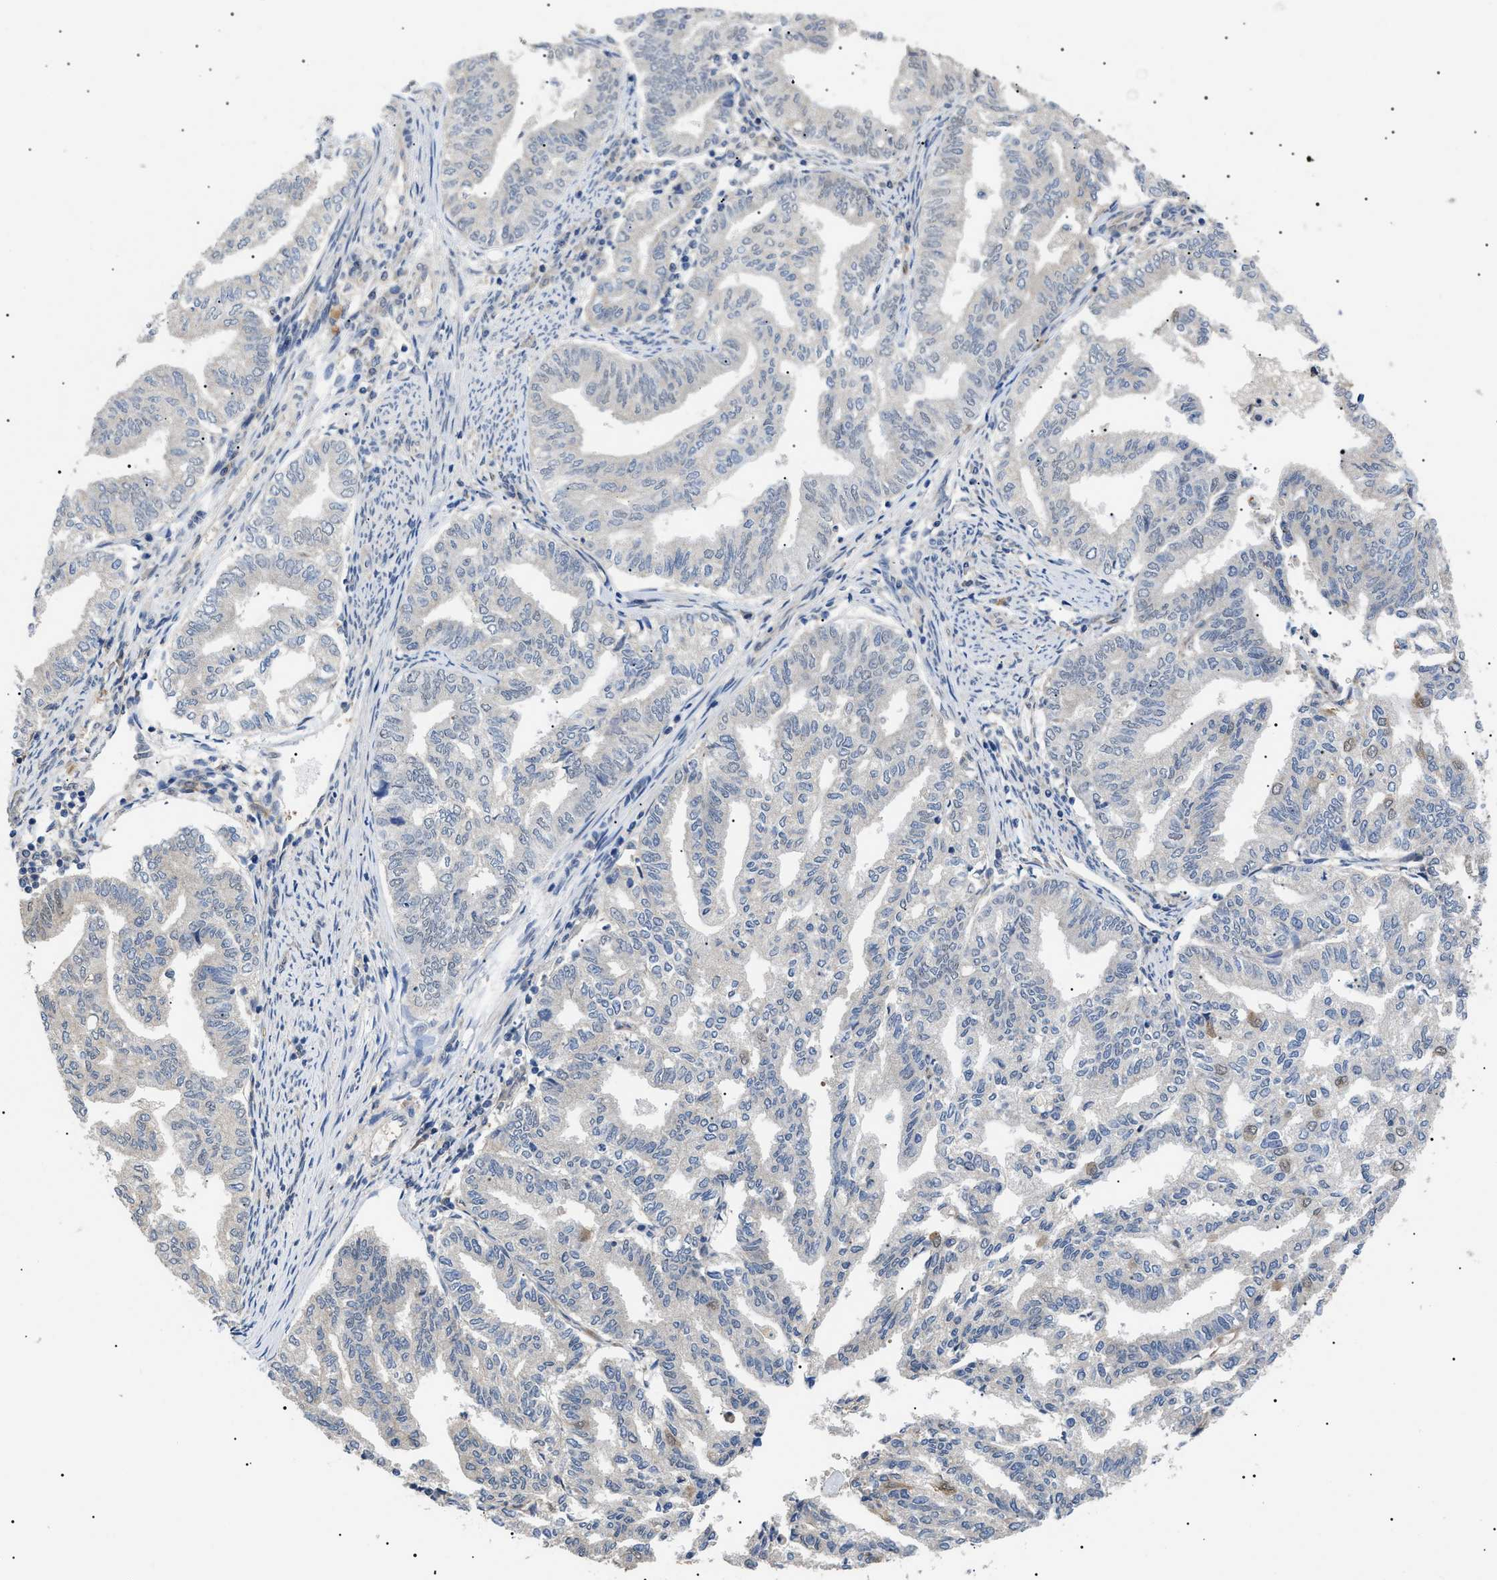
{"staining": {"intensity": "weak", "quantity": "<25%", "location": "nuclear"}, "tissue": "endometrial cancer", "cell_type": "Tumor cells", "image_type": "cancer", "snomed": [{"axis": "morphology", "description": "Adenocarcinoma, NOS"}, {"axis": "topography", "description": "Endometrium"}], "caption": "Photomicrograph shows no significant protein expression in tumor cells of adenocarcinoma (endometrial).", "gene": "CRCP", "patient": {"sex": "female", "age": 79}}